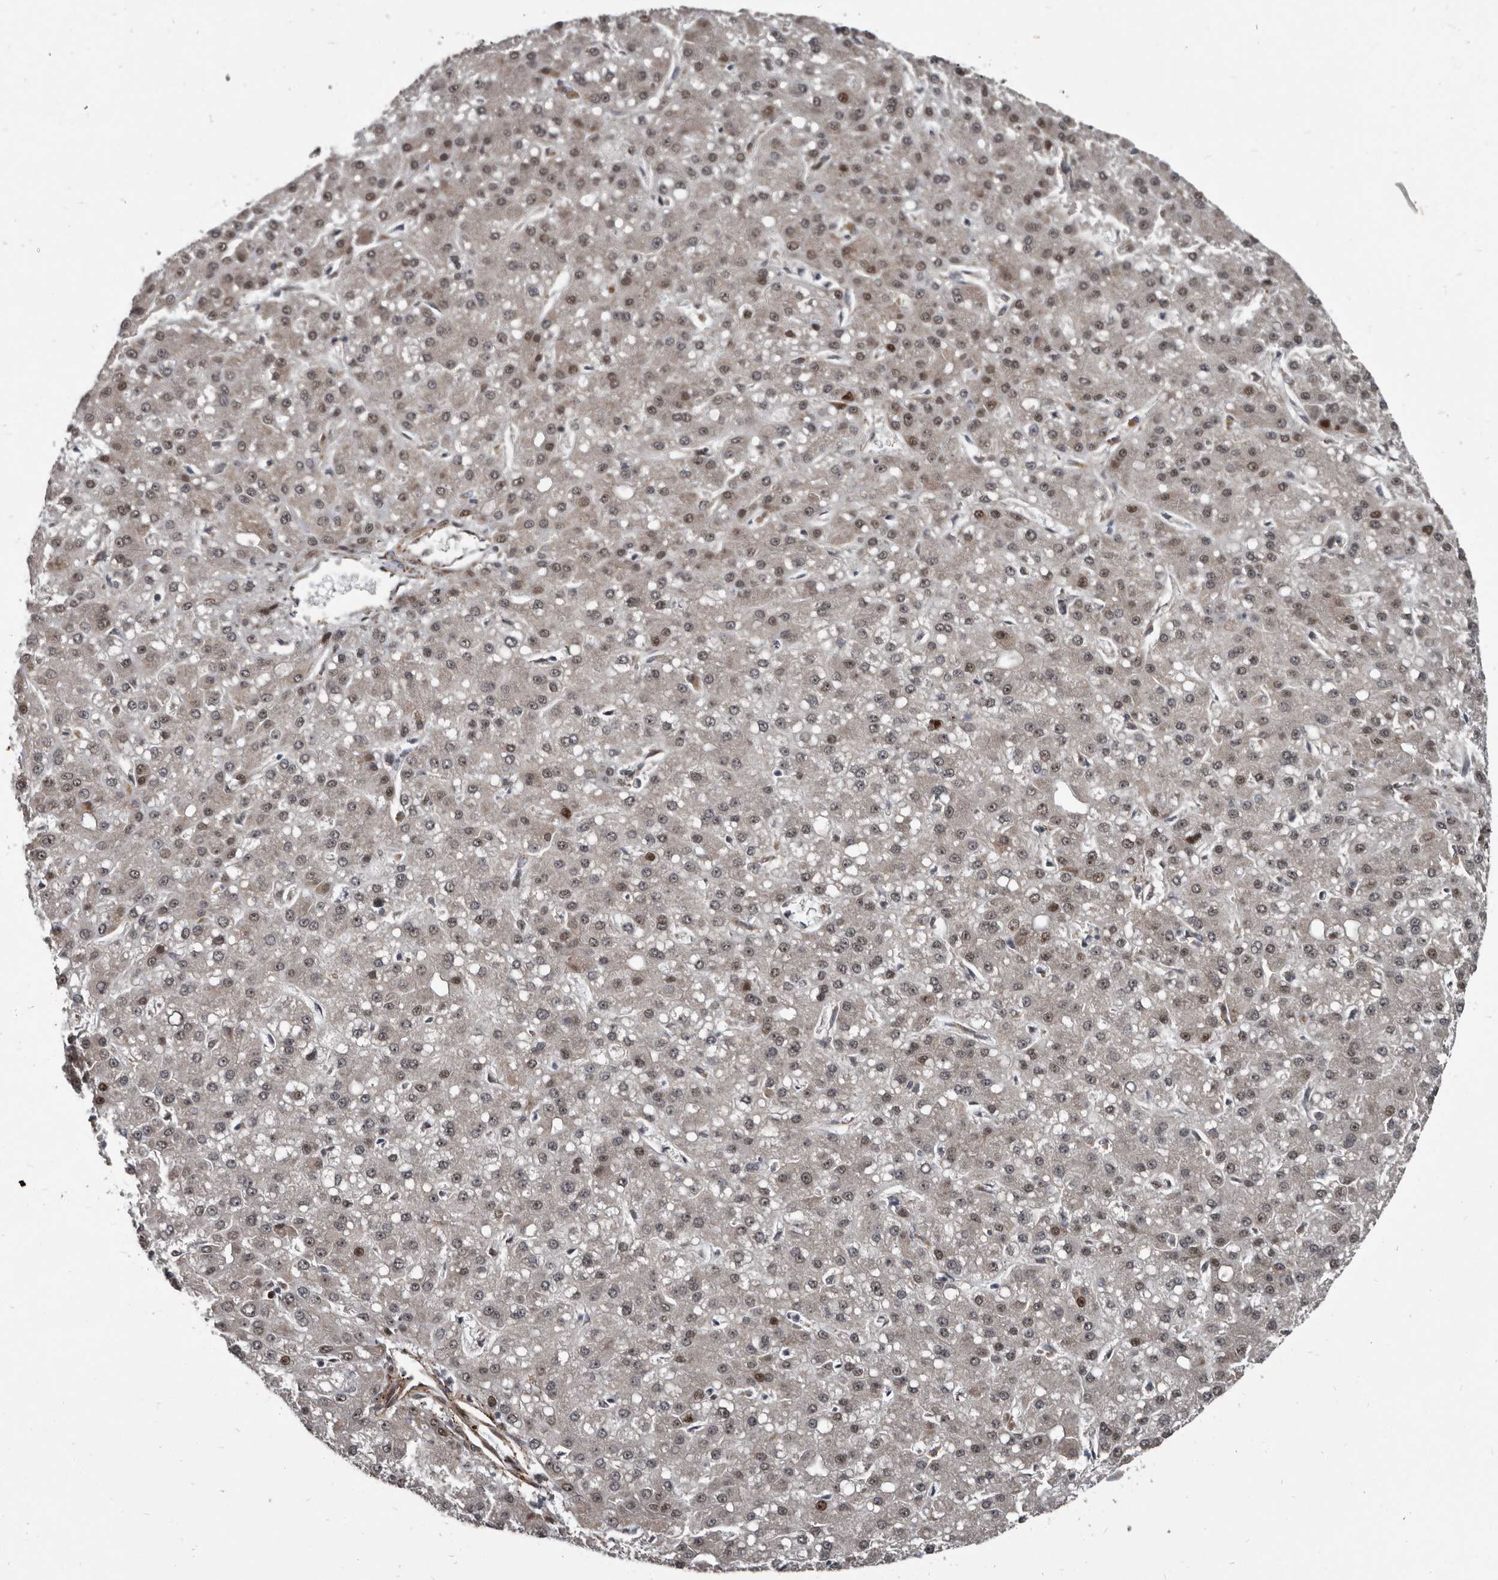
{"staining": {"intensity": "weak", "quantity": "25%-75%", "location": "nuclear"}, "tissue": "liver cancer", "cell_type": "Tumor cells", "image_type": "cancer", "snomed": [{"axis": "morphology", "description": "Carcinoma, Hepatocellular, NOS"}, {"axis": "topography", "description": "Liver"}], "caption": "Immunohistochemistry (DAB) staining of human hepatocellular carcinoma (liver) reveals weak nuclear protein expression in about 25%-75% of tumor cells. Using DAB (3,3'-diaminobenzidine) (brown) and hematoxylin (blue) stains, captured at high magnification using brightfield microscopy.", "gene": "CHD1L", "patient": {"sex": "male", "age": 67}}